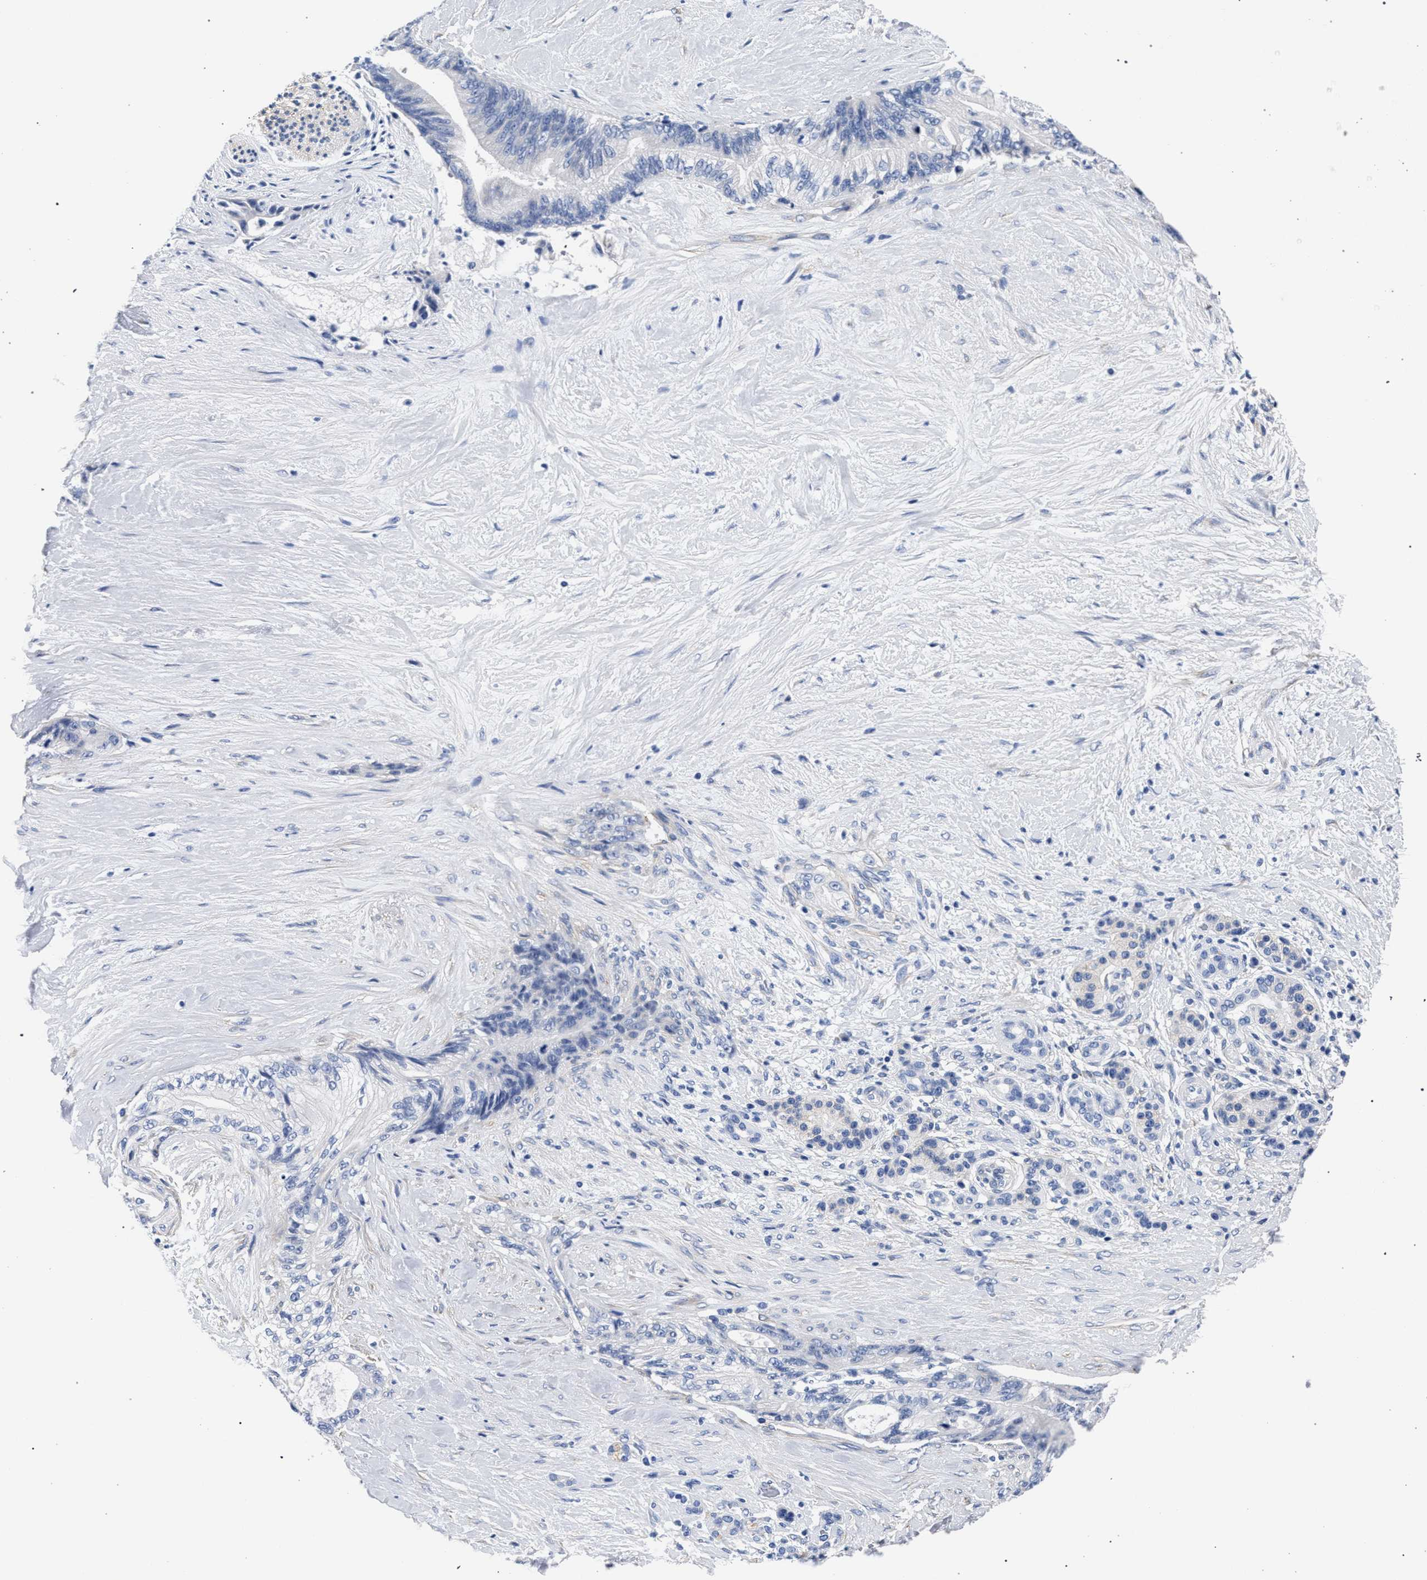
{"staining": {"intensity": "negative", "quantity": "none", "location": "none"}, "tissue": "pancreatic cancer", "cell_type": "Tumor cells", "image_type": "cancer", "snomed": [{"axis": "morphology", "description": "Adenocarcinoma, NOS"}, {"axis": "topography", "description": "Pancreas"}], "caption": "A photomicrograph of pancreatic adenocarcinoma stained for a protein reveals no brown staining in tumor cells.", "gene": "AKAP4", "patient": {"sex": "male", "age": 59}}